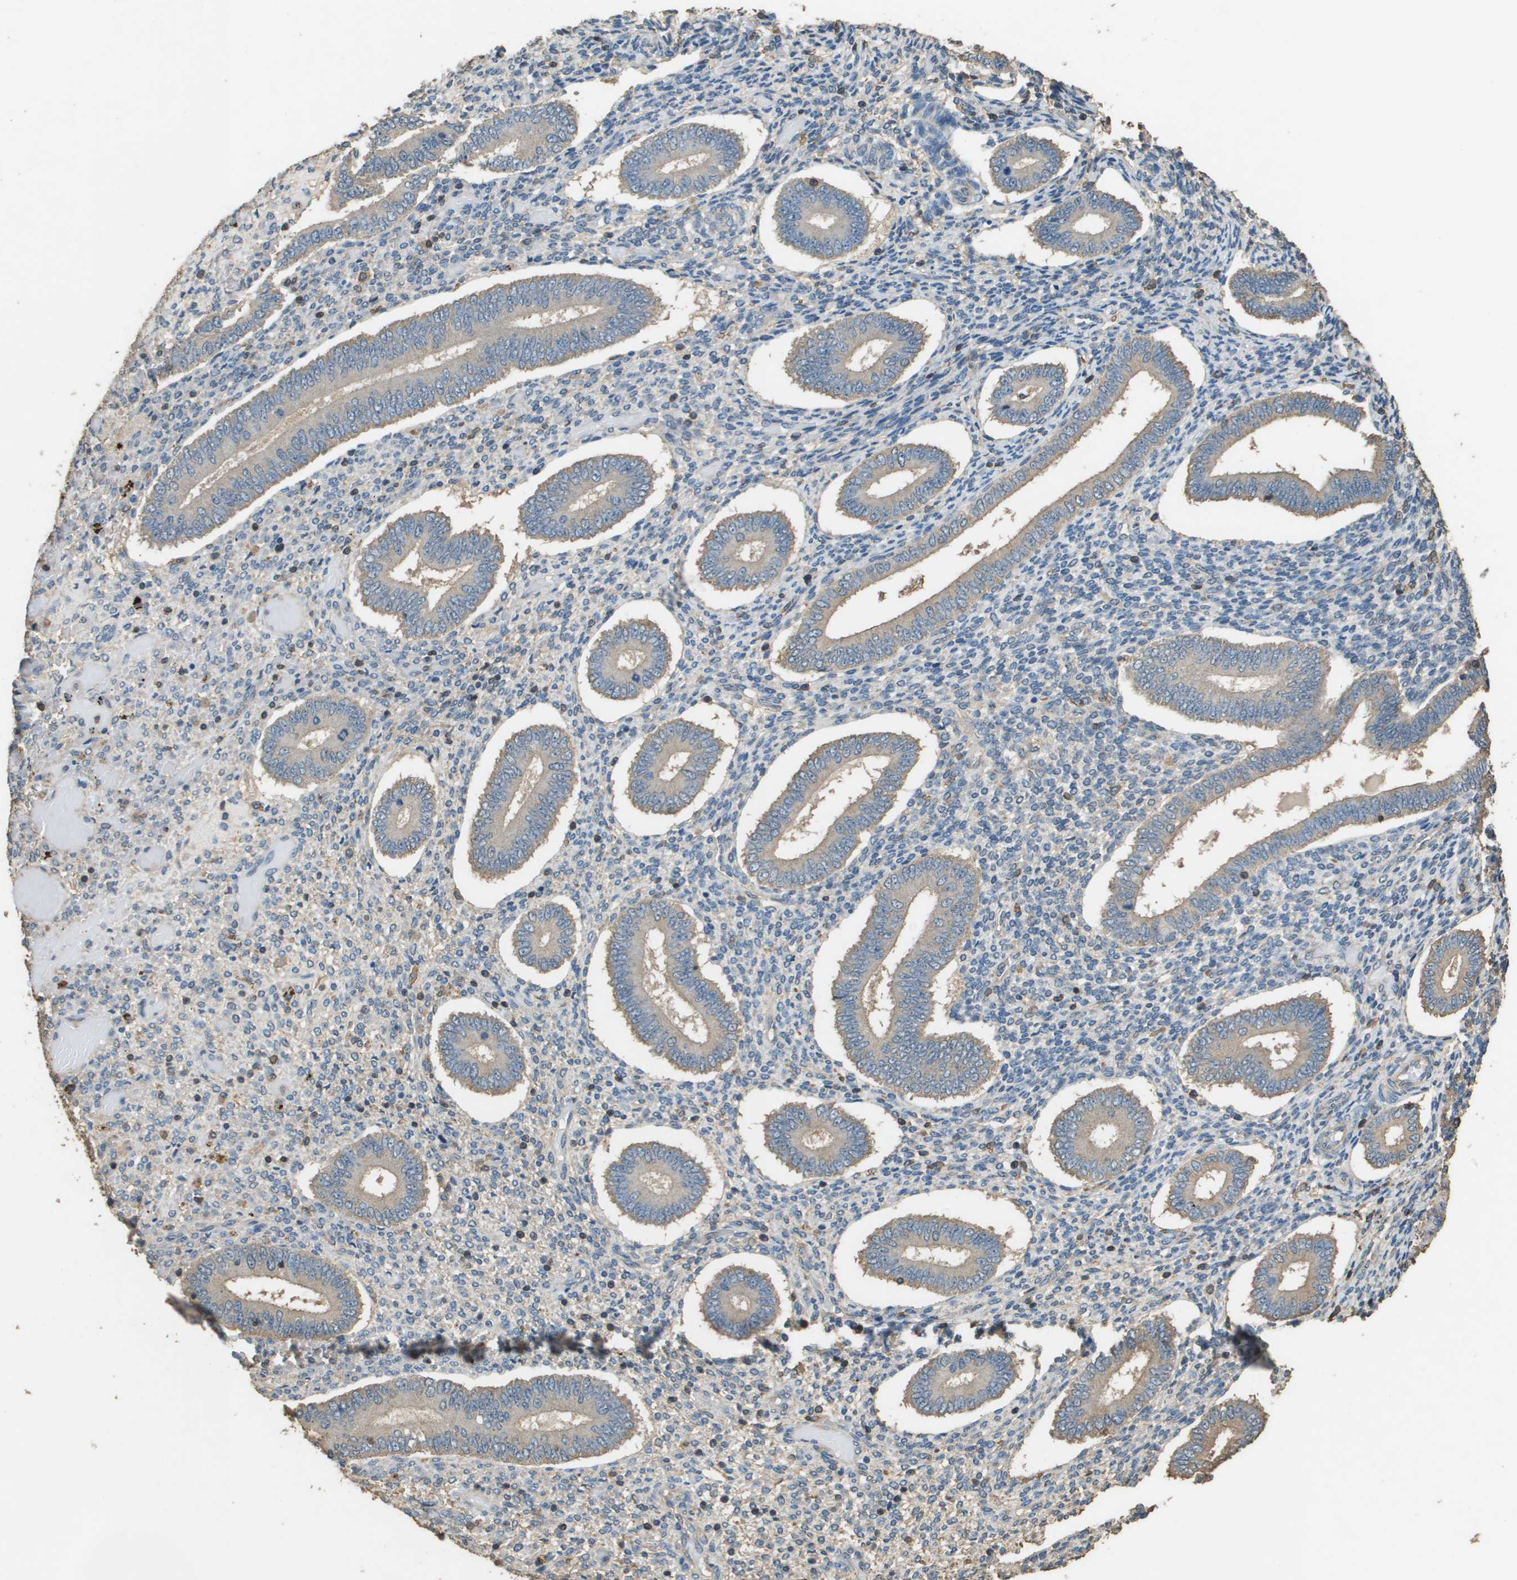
{"staining": {"intensity": "negative", "quantity": "none", "location": "none"}, "tissue": "endometrium", "cell_type": "Cells in endometrial stroma", "image_type": "normal", "snomed": [{"axis": "morphology", "description": "Normal tissue, NOS"}, {"axis": "topography", "description": "Endometrium"}], "caption": "Human endometrium stained for a protein using immunohistochemistry shows no positivity in cells in endometrial stroma.", "gene": "MS4A7", "patient": {"sex": "female", "age": 42}}